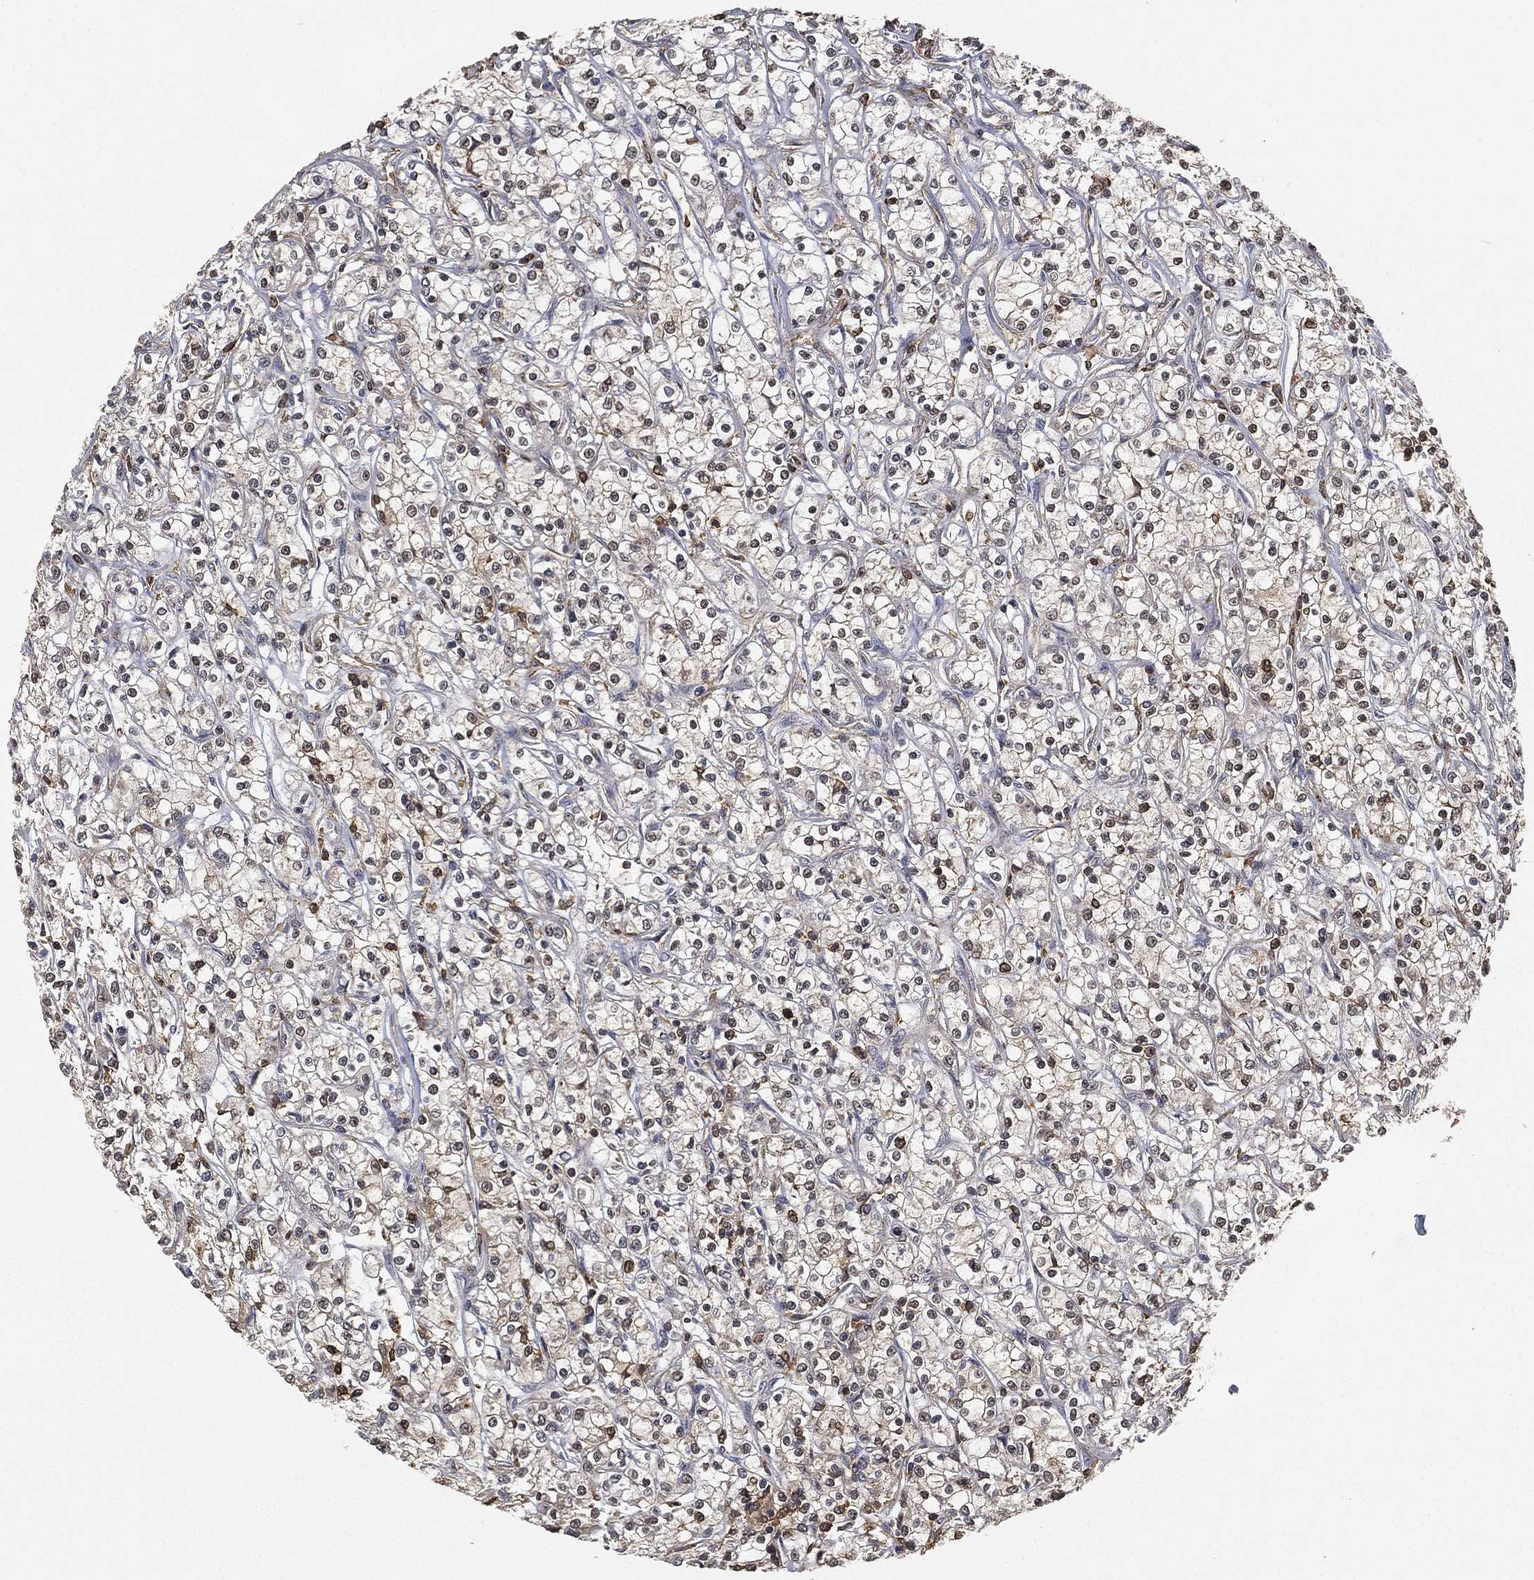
{"staining": {"intensity": "negative", "quantity": "none", "location": "none"}, "tissue": "renal cancer", "cell_type": "Tumor cells", "image_type": "cancer", "snomed": [{"axis": "morphology", "description": "Adenocarcinoma, NOS"}, {"axis": "topography", "description": "Kidney"}], "caption": "Immunohistochemistry (IHC) of human renal cancer (adenocarcinoma) demonstrates no expression in tumor cells.", "gene": "CRYL1", "patient": {"sex": "female", "age": 59}}